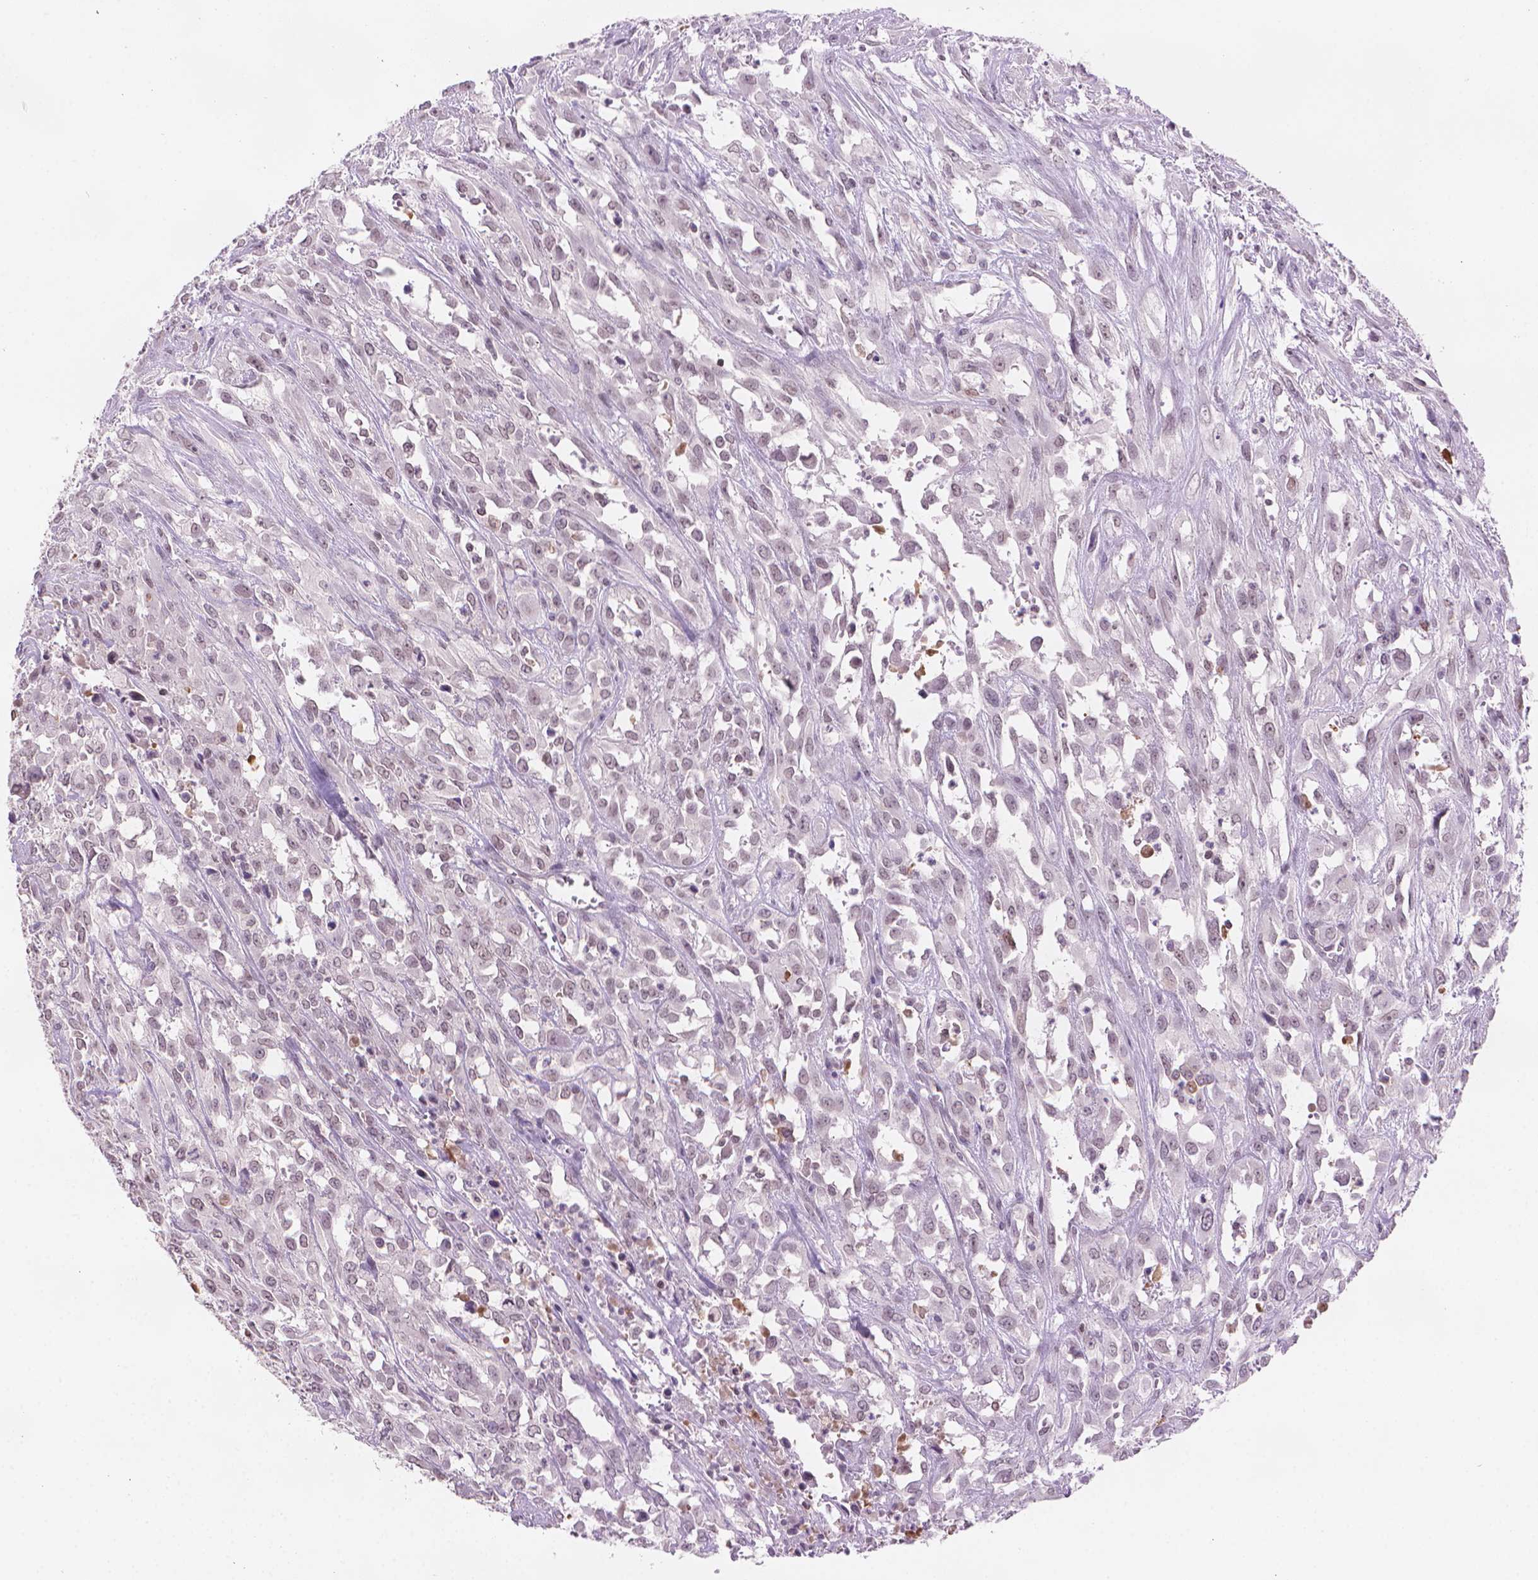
{"staining": {"intensity": "negative", "quantity": "none", "location": "none"}, "tissue": "urothelial cancer", "cell_type": "Tumor cells", "image_type": "cancer", "snomed": [{"axis": "morphology", "description": "Urothelial carcinoma, High grade"}, {"axis": "topography", "description": "Urinary bladder"}], "caption": "The immunohistochemistry image has no significant staining in tumor cells of urothelial cancer tissue.", "gene": "TMEM184A", "patient": {"sex": "male", "age": 67}}